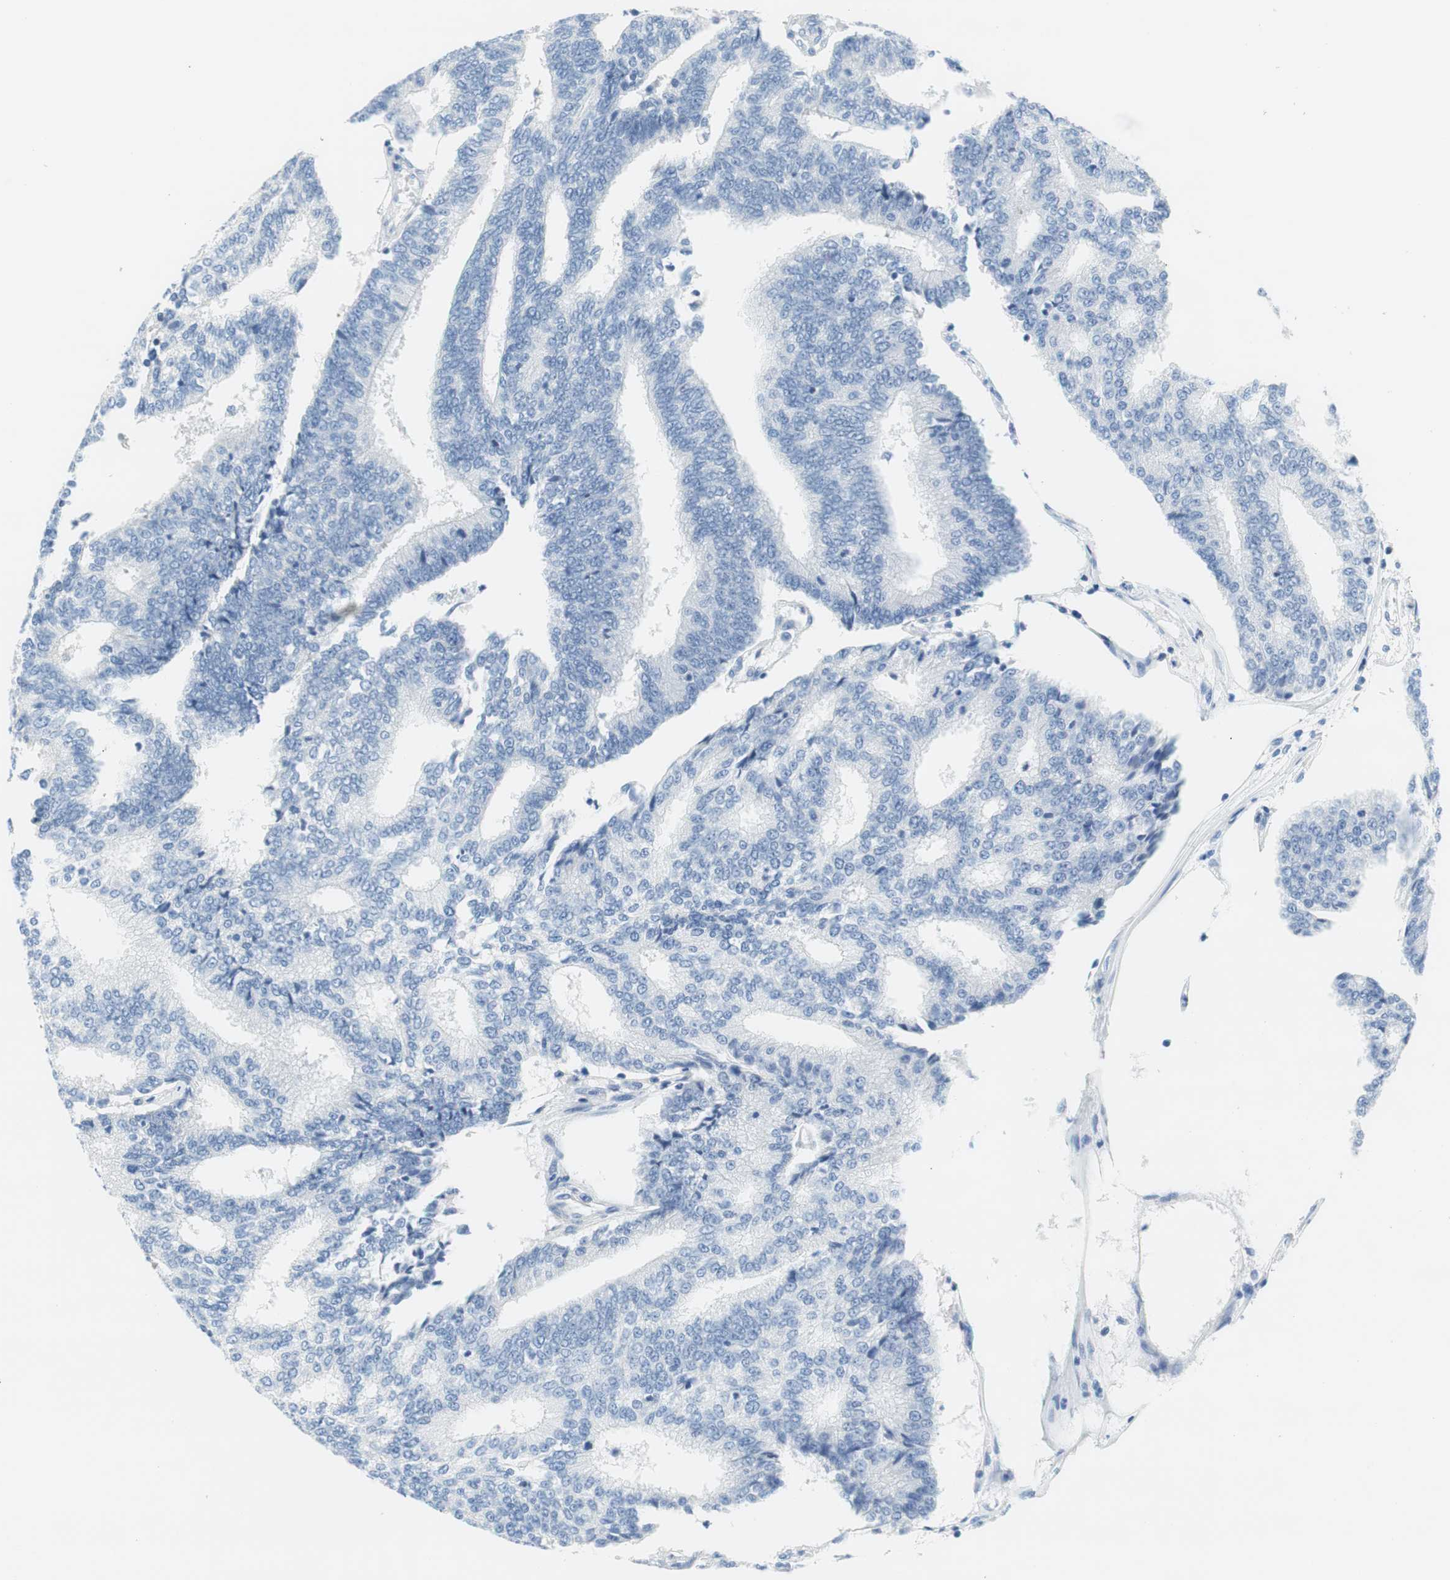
{"staining": {"intensity": "negative", "quantity": "none", "location": "none"}, "tissue": "prostate cancer", "cell_type": "Tumor cells", "image_type": "cancer", "snomed": [{"axis": "morphology", "description": "Adenocarcinoma, High grade"}, {"axis": "topography", "description": "Prostate"}], "caption": "Tumor cells show no significant protein expression in prostate cancer (high-grade adenocarcinoma).", "gene": "MYH1", "patient": {"sex": "male", "age": 55}}